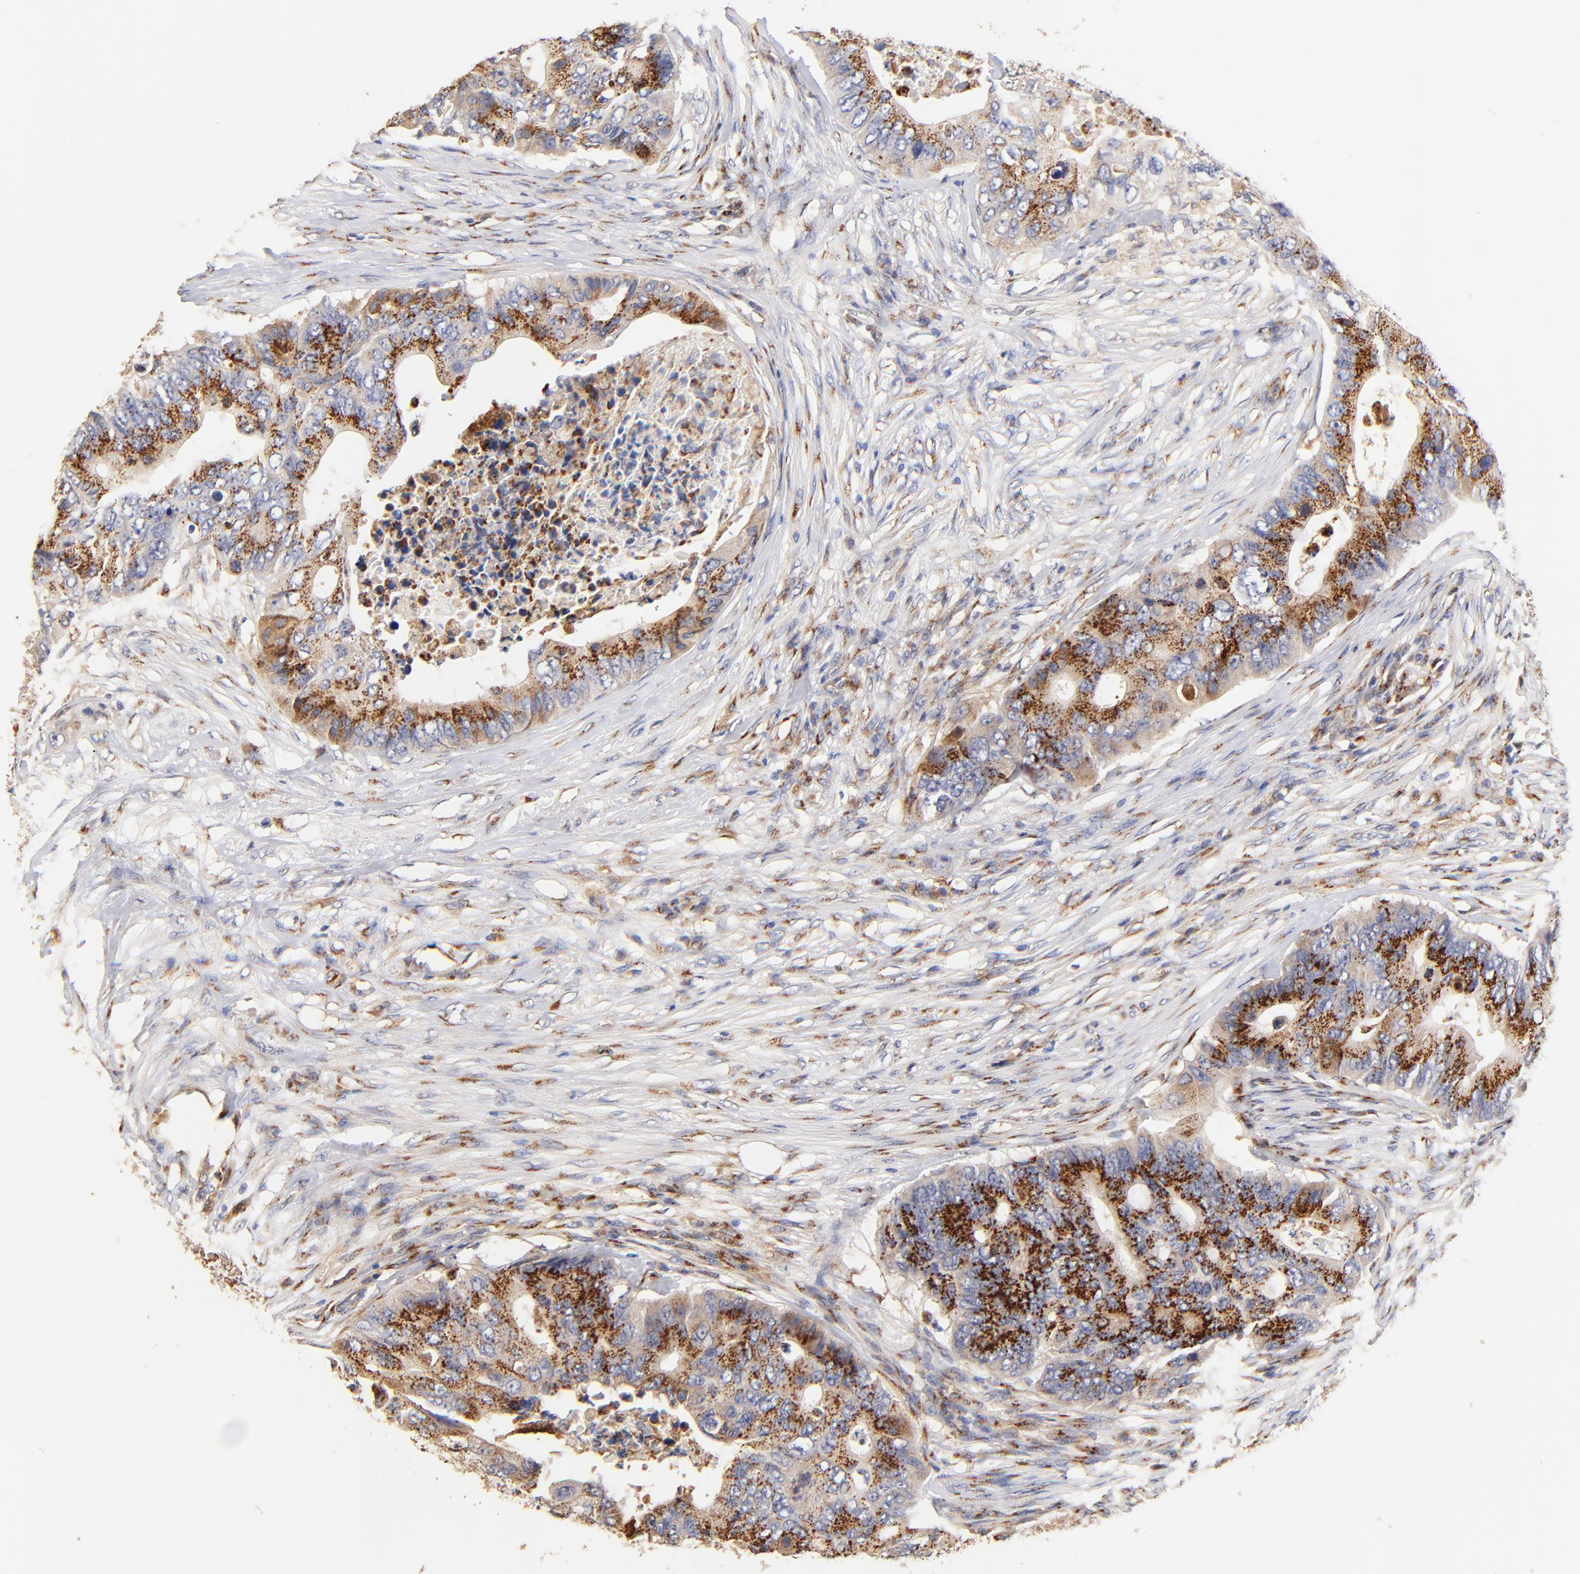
{"staining": {"intensity": "strong", "quantity": "25%-75%", "location": "cytoplasmic/membranous"}, "tissue": "colorectal cancer", "cell_type": "Tumor cells", "image_type": "cancer", "snomed": [{"axis": "morphology", "description": "Adenocarcinoma, NOS"}, {"axis": "topography", "description": "Colon"}], "caption": "High-magnification brightfield microscopy of colorectal cancer stained with DAB (3,3'-diaminobenzidine) (brown) and counterstained with hematoxylin (blue). tumor cells exhibit strong cytoplasmic/membranous expression is appreciated in about25%-75% of cells. The protein is shown in brown color, while the nuclei are stained blue.", "gene": "FMNL3", "patient": {"sex": "male", "age": 71}}